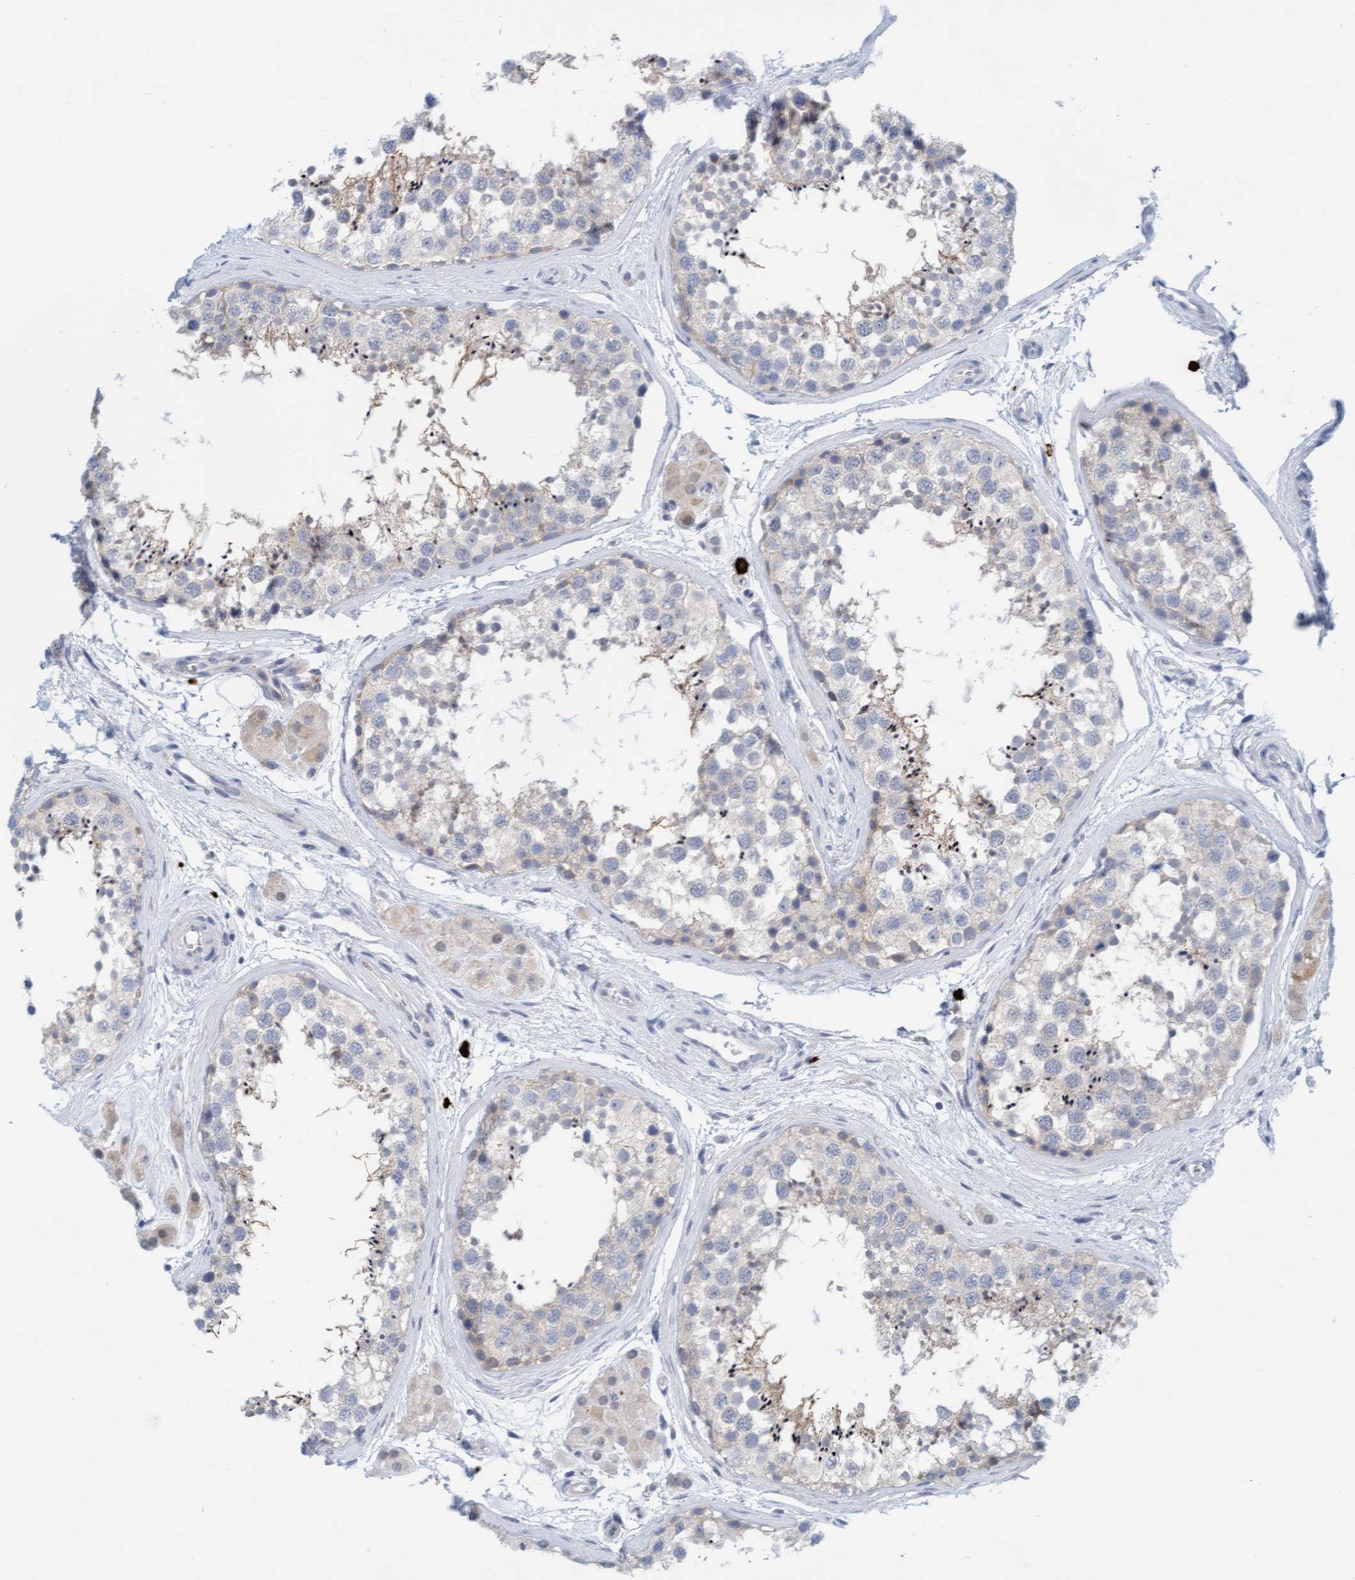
{"staining": {"intensity": "weak", "quantity": "<25%", "location": "cytoplasmic/membranous"}, "tissue": "testis", "cell_type": "Cells in seminiferous ducts", "image_type": "normal", "snomed": [{"axis": "morphology", "description": "Normal tissue, NOS"}, {"axis": "topography", "description": "Testis"}], "caption": "DAB (3,3'-diaminobenzidine) immunohistochemical staining of unremarkable human testis displays no significant positivity in cells in seminiferous ducts. Nuclei are stained in blue.", "gene": "CPA3", "patient": {"sex": "male", "age": 56}}